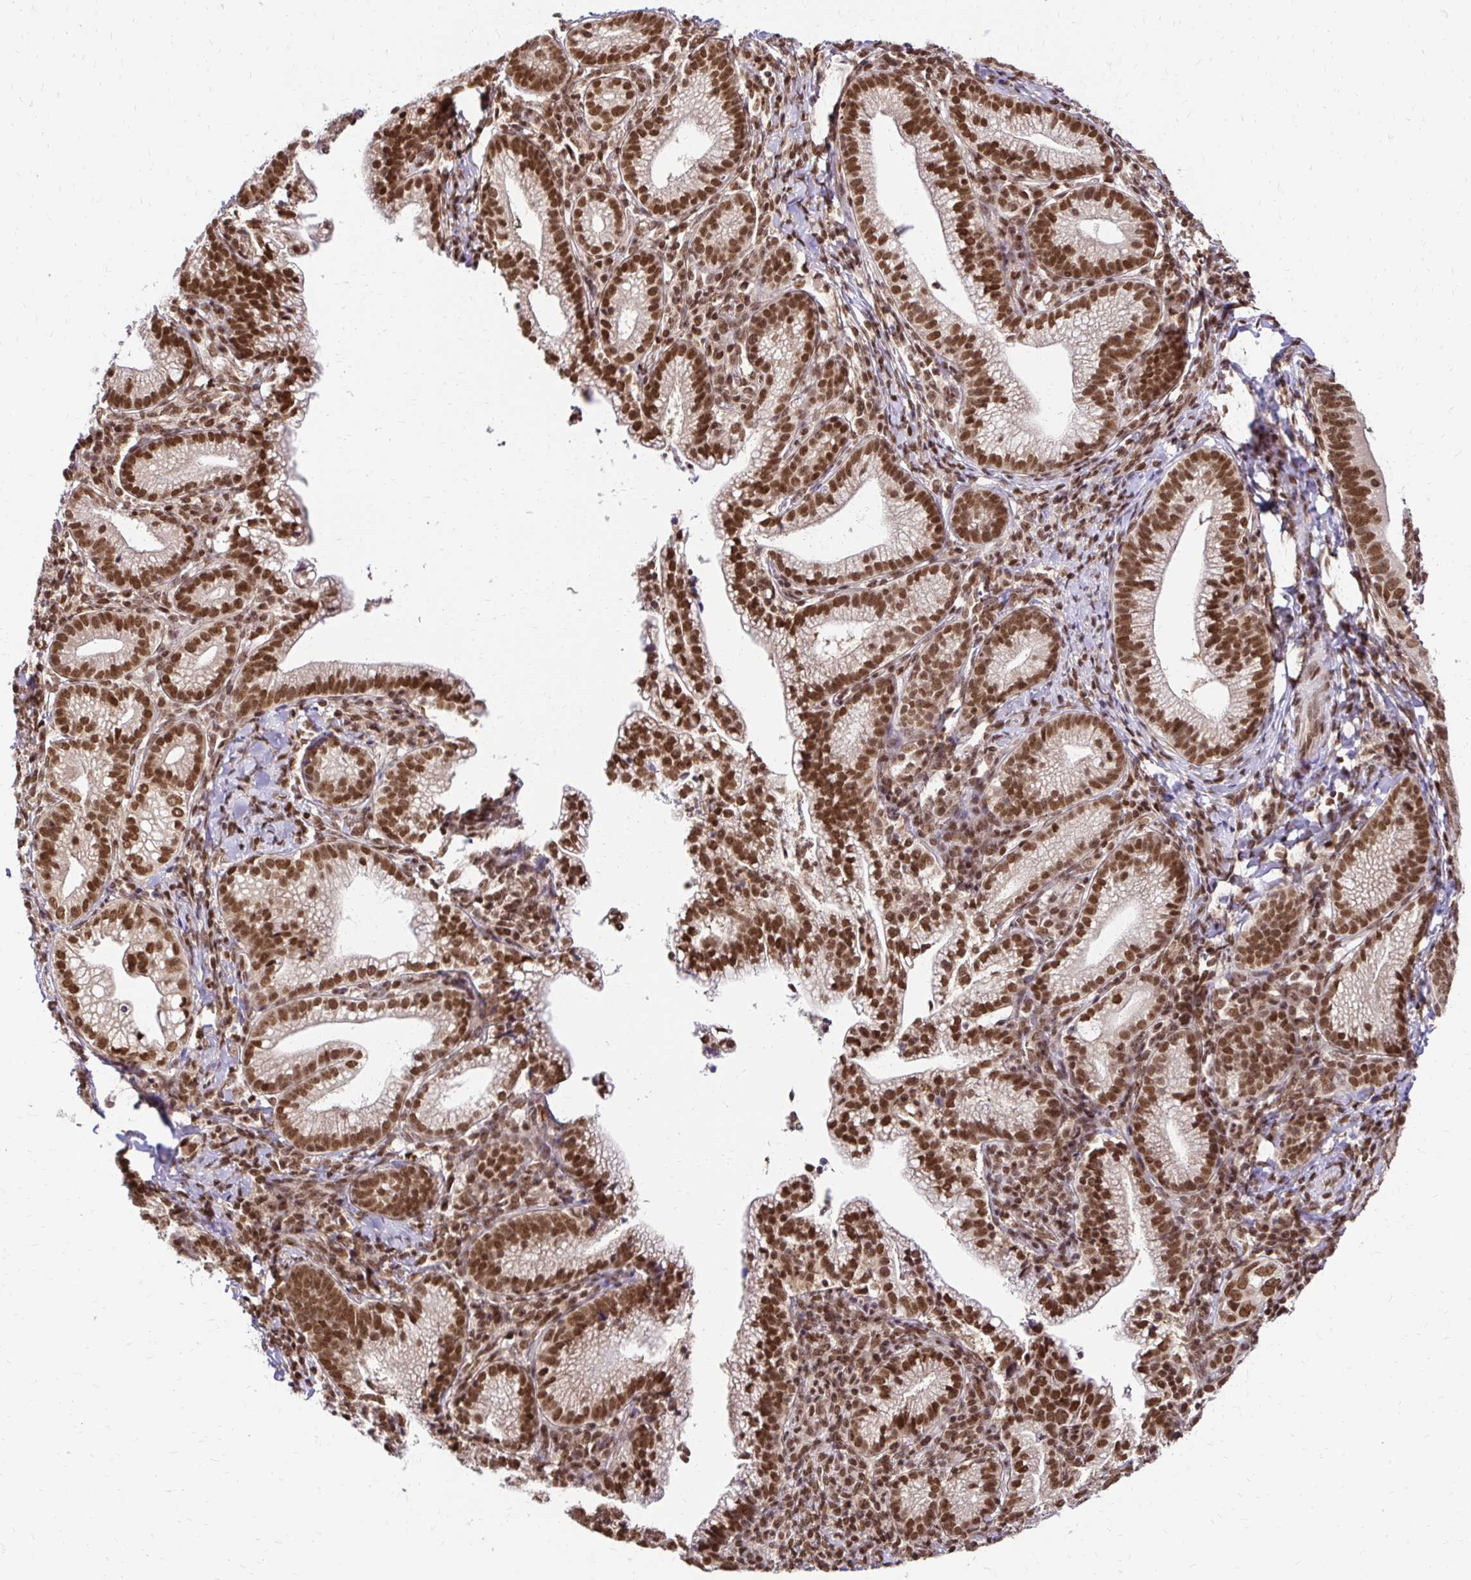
{"staining": {"intensity": "strong", "quantity": ">75%", "location": "nuclear"}, "tissue": "cervical cancer", "cell_type": "Tumor cells", "image_type": "cancer", "snomed": [{"axis": "morphology", "description": "Normal tissue, NOS"}, {"axis": "morphology", "description": "Adenocarcinoma, NOS"}, {"axis": "topography", "description": "Cervix"}], "caption": "Cervical cancer (adenocarcinoma) stained with a protein marker displays strong staining in tumor cells.", "gene": "GLYR1", "patient": {"sex": "female", "age": 44}}